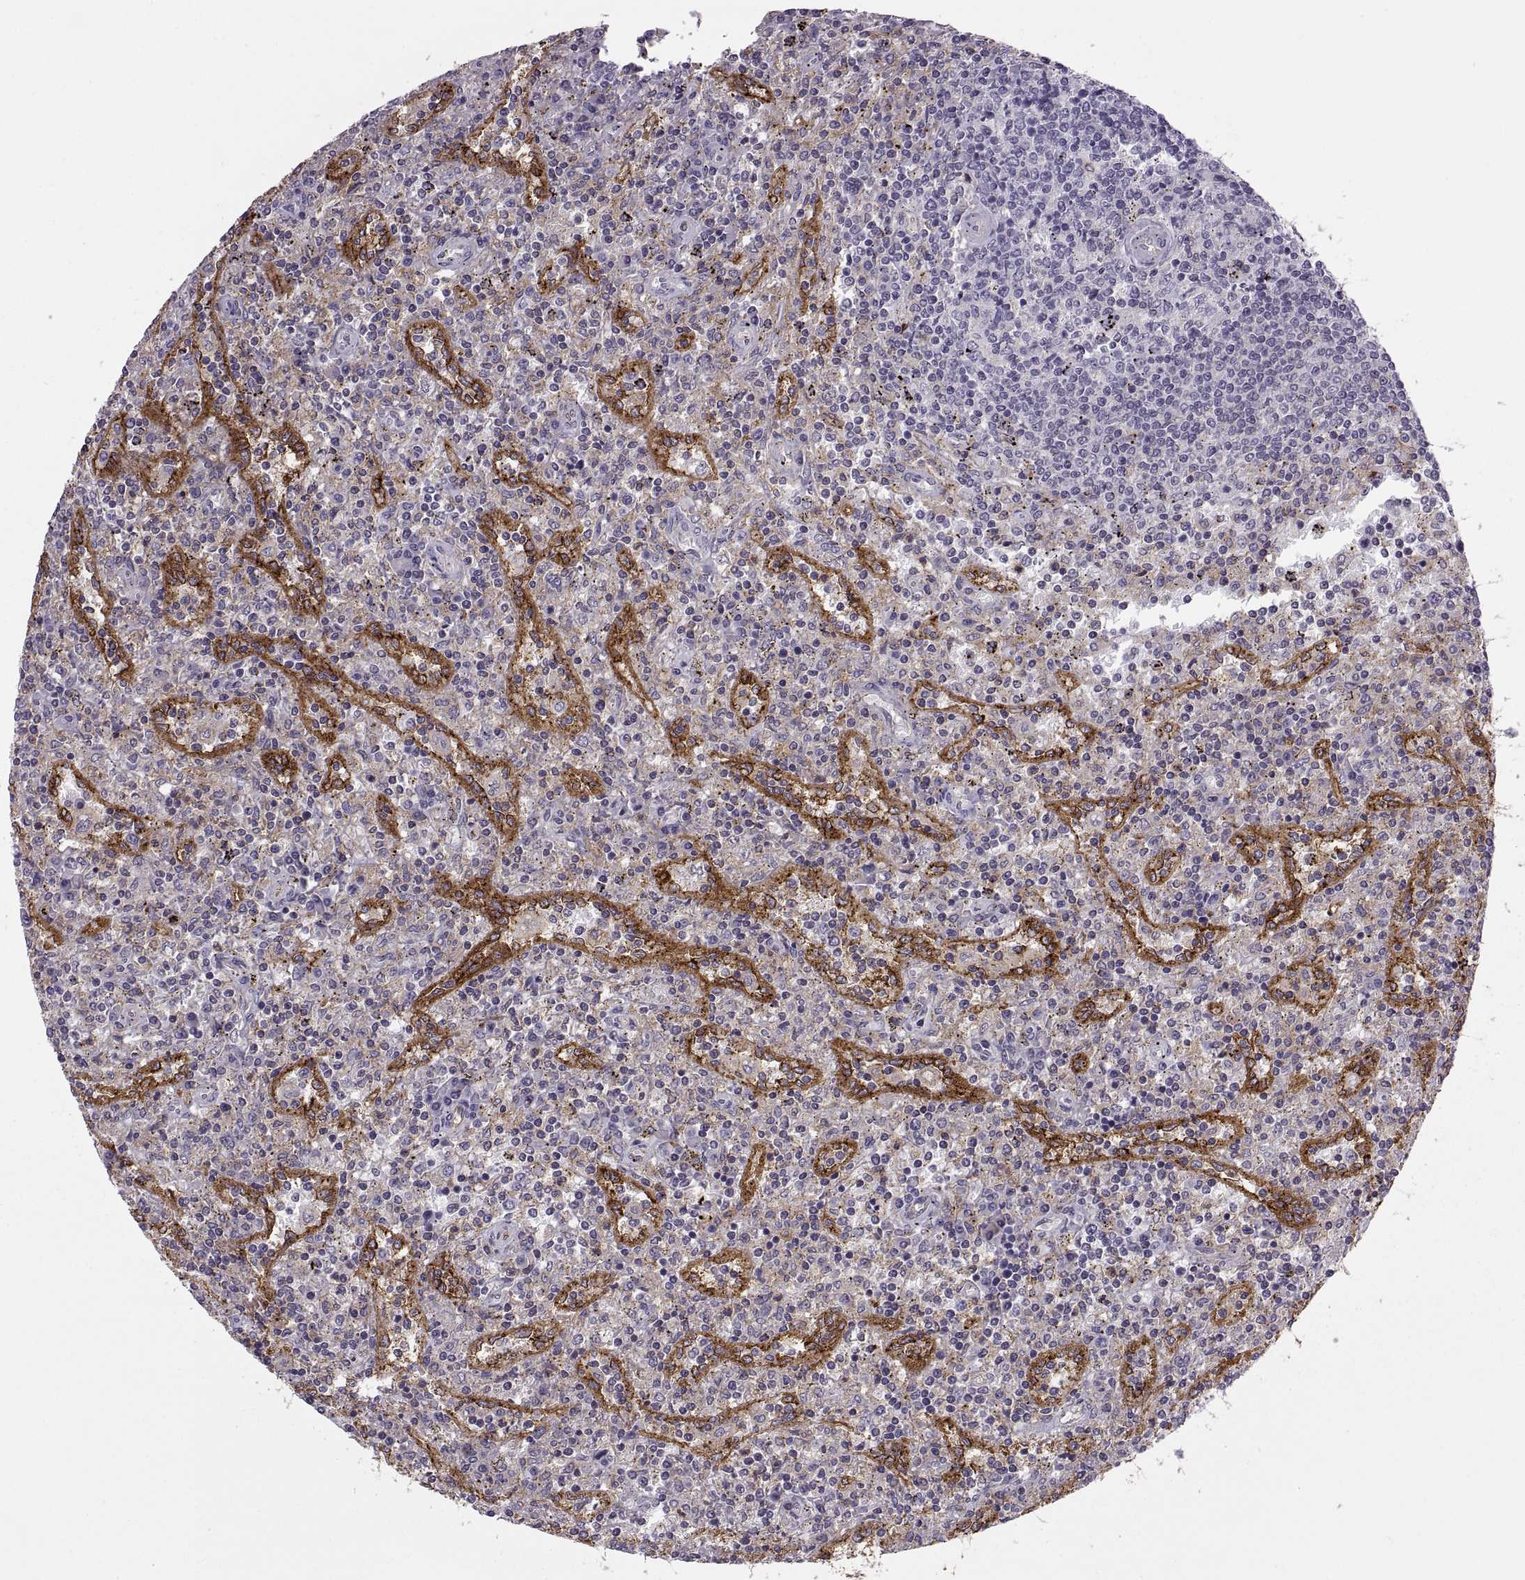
{"staining": {"intensity": "negative", "quantity": "none", "location": "none"}, "tissue": "lymphoma", "cell_type": "Tumor cells", "image_type": "cancer", "snomed": [{"axis": "morphology", "description": "Malignant lymphoma, non-Hodgkin's type, Low grade"}, {"axis": "topography", "description": "Spleen"}], "caption": "The photomicrograph demonstrates no staining of tumor cells in malignant lymphoma, non-Hodgkin's type (low-grade).", "gene": "RALB", "patient": {"sex": "male", "age": 62}}